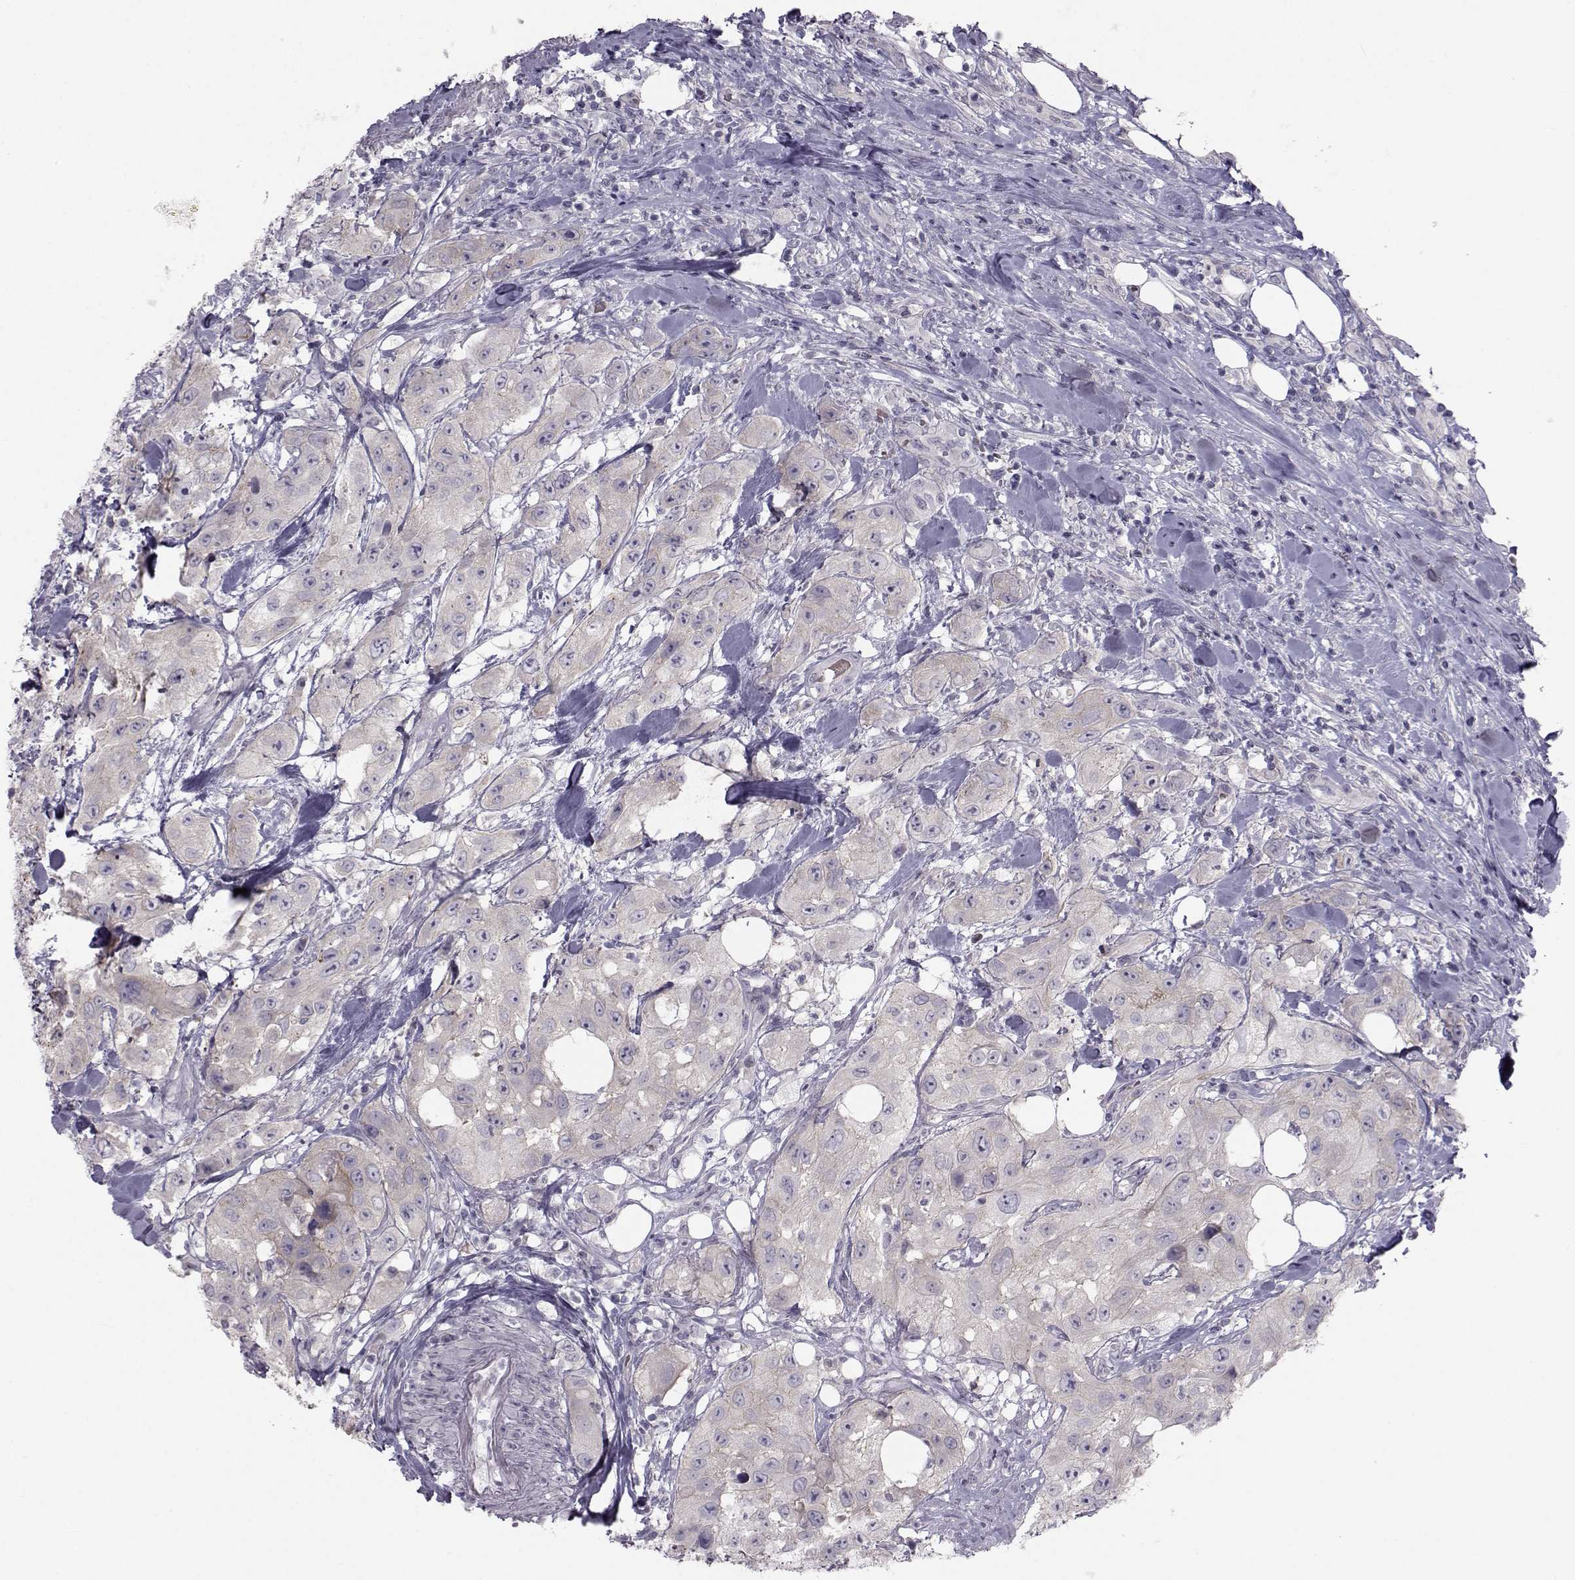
{"staining": {"intensity": "weak", "quantity": "<25%", "location": "cytoplasmic/membranous"}, "tissue": "urothelial cancer", "cell_type": "Tumor cells", "image_type": "cancer", "snomed": [{"axis": "morphology", "description": "Urothelial carcinoma, High grade"}, {"axis": "topography", "description": "Urinary bladder"}], "caption": "High magnification brightfield microscopy of high-grade urothelial carcinoma stained with DAB (3,3'-diaminobenzidine) (brown) and counterstained with hematoxylin (blue): tumor cells show no significant expression.", "gene": "GARIN3", "patient": {"sex": "male", "age": 79}}